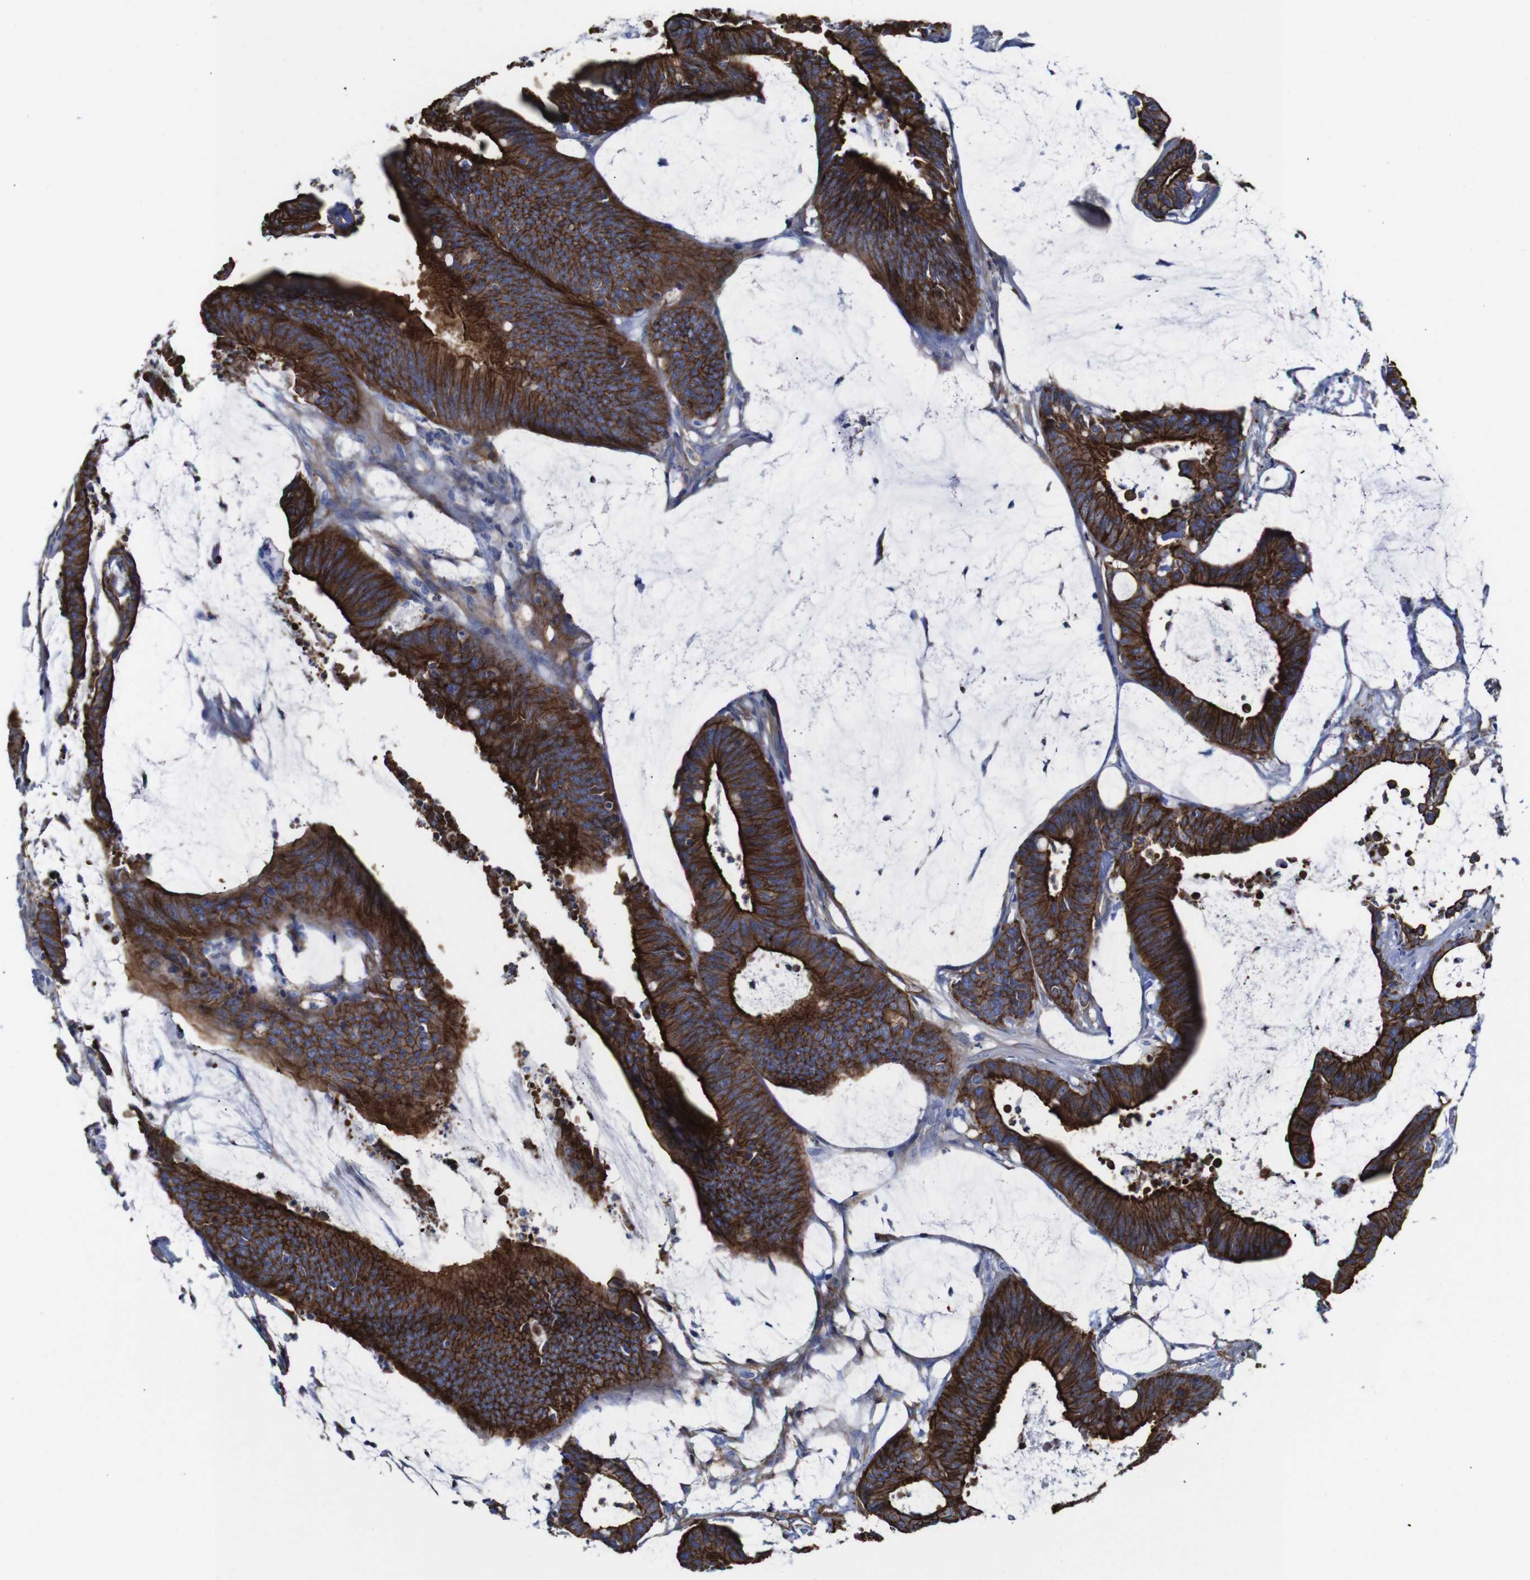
{"staining": {"intensity": "strong", "quantity": ">75%", "location": "cytoplasmic/membranous"}, "tissue": "colorectal cancer", "cell_type": "Tumor cells", "image_type": "cancer", "snomed": [{"axis": "morphology", "description": "Adenocarcinoma, NOS"}, {"axis": "topography", "description": "Rectum"}], "caption": "Colorectal cancer (adenocarcinoma) stained for a protein reveals strong cytoplasmic/membranous positivity in tumor cells. (IHC, brightfield microscopy, high magnification).", "gene": "SPTBN1", "patient": {"sex": "female", "age": 66}}